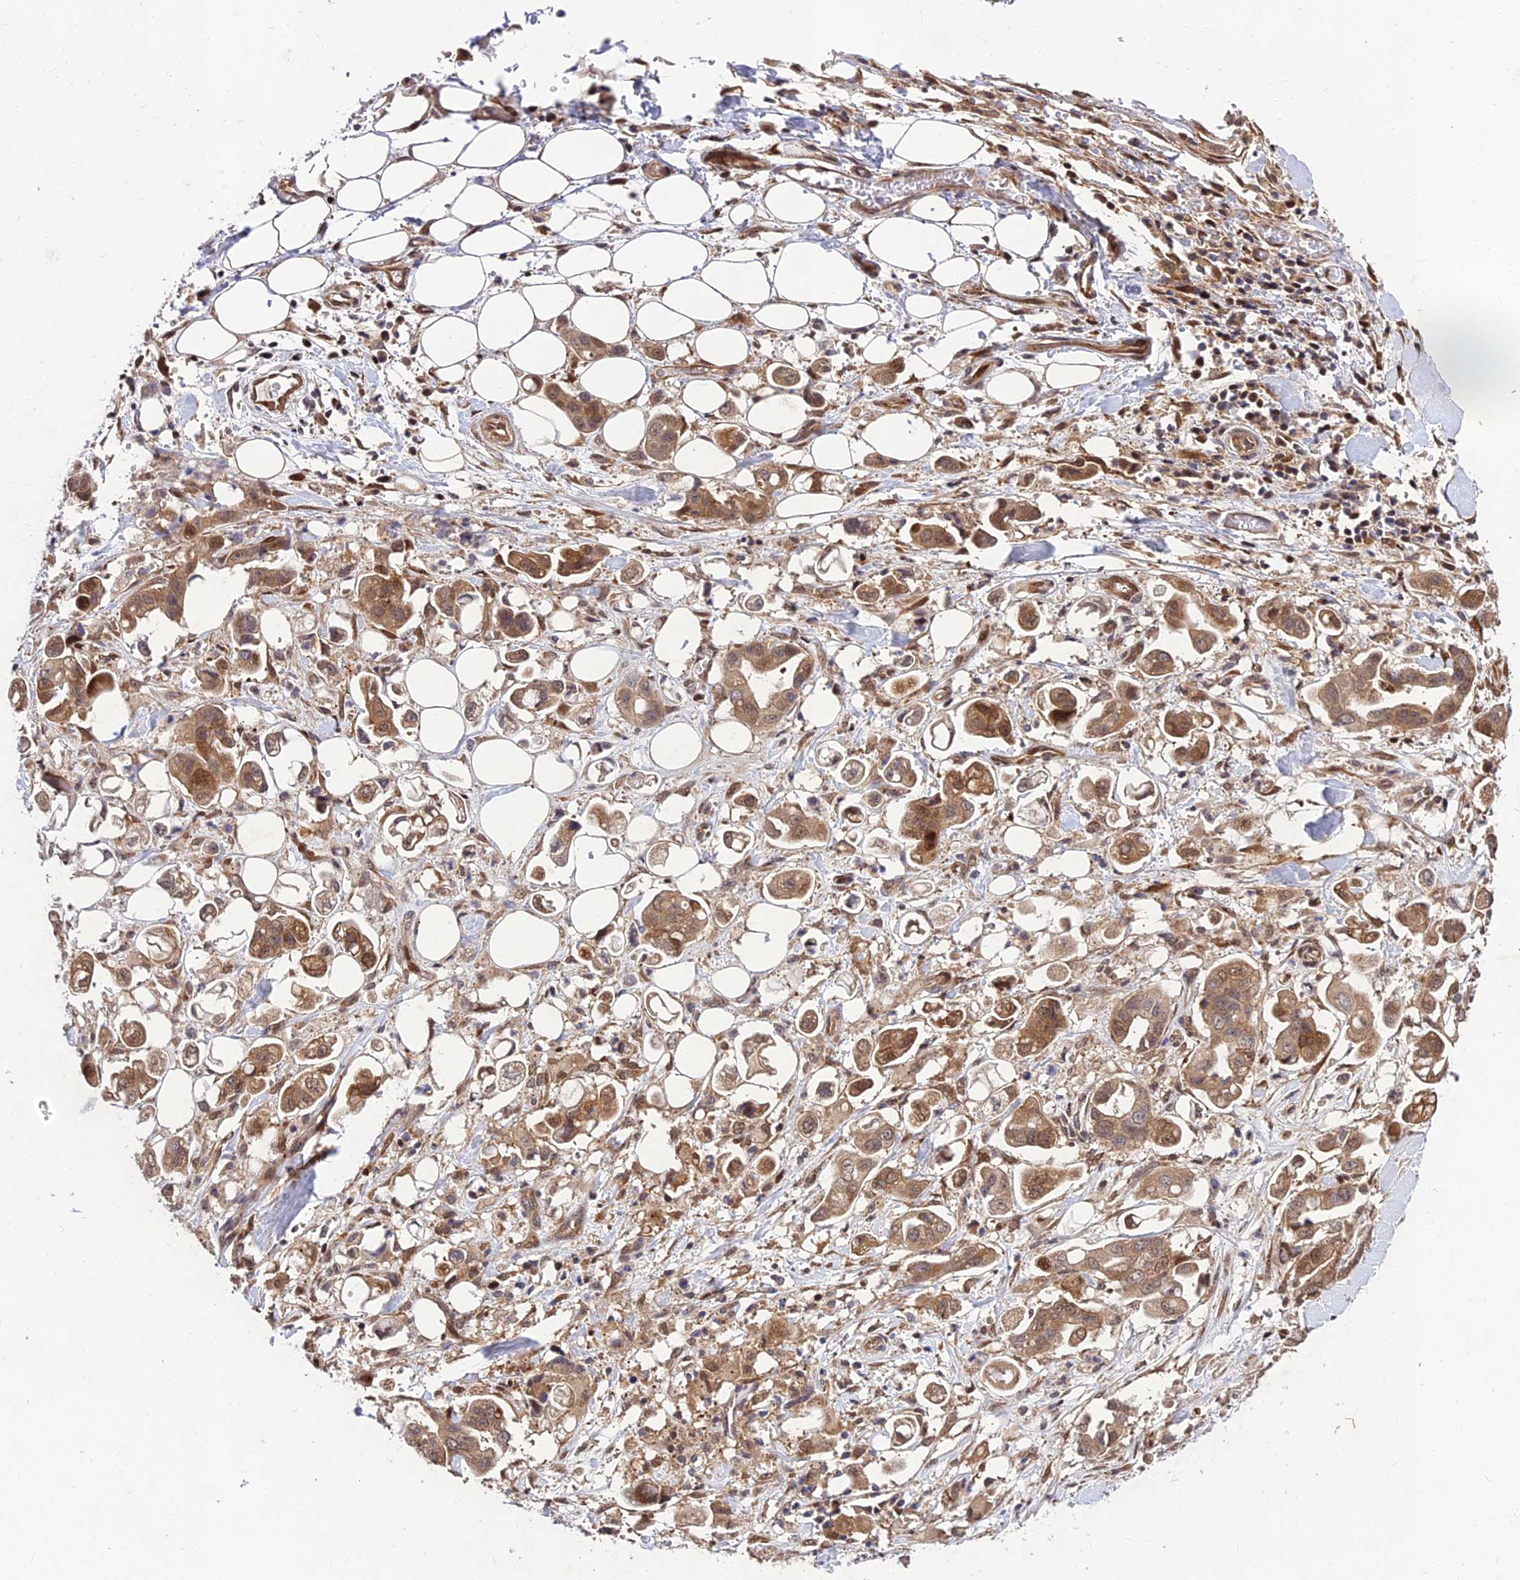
{"staining": {"intensity": "moderate", "quantity": ">75%", "location": "cytoplasmic/membranous"}, "tissue": "stomach cancer", "cell_type": "Tumor cells", "image_type": "cancer", "snomed": [{"axis": "morphology", "description": "Adenocarcinoma, NOS"}, {"axis": "topography", "description": "Stomach"}], "caption": "This is a histology image of immunohistochemistry staining of adenocarcinoma (stomach), which shows moderate positivity in the cytoplasmic/membranous of tumor cells.", "gene": "MKKS", "patient": {"sex": "male", "age": 62}}